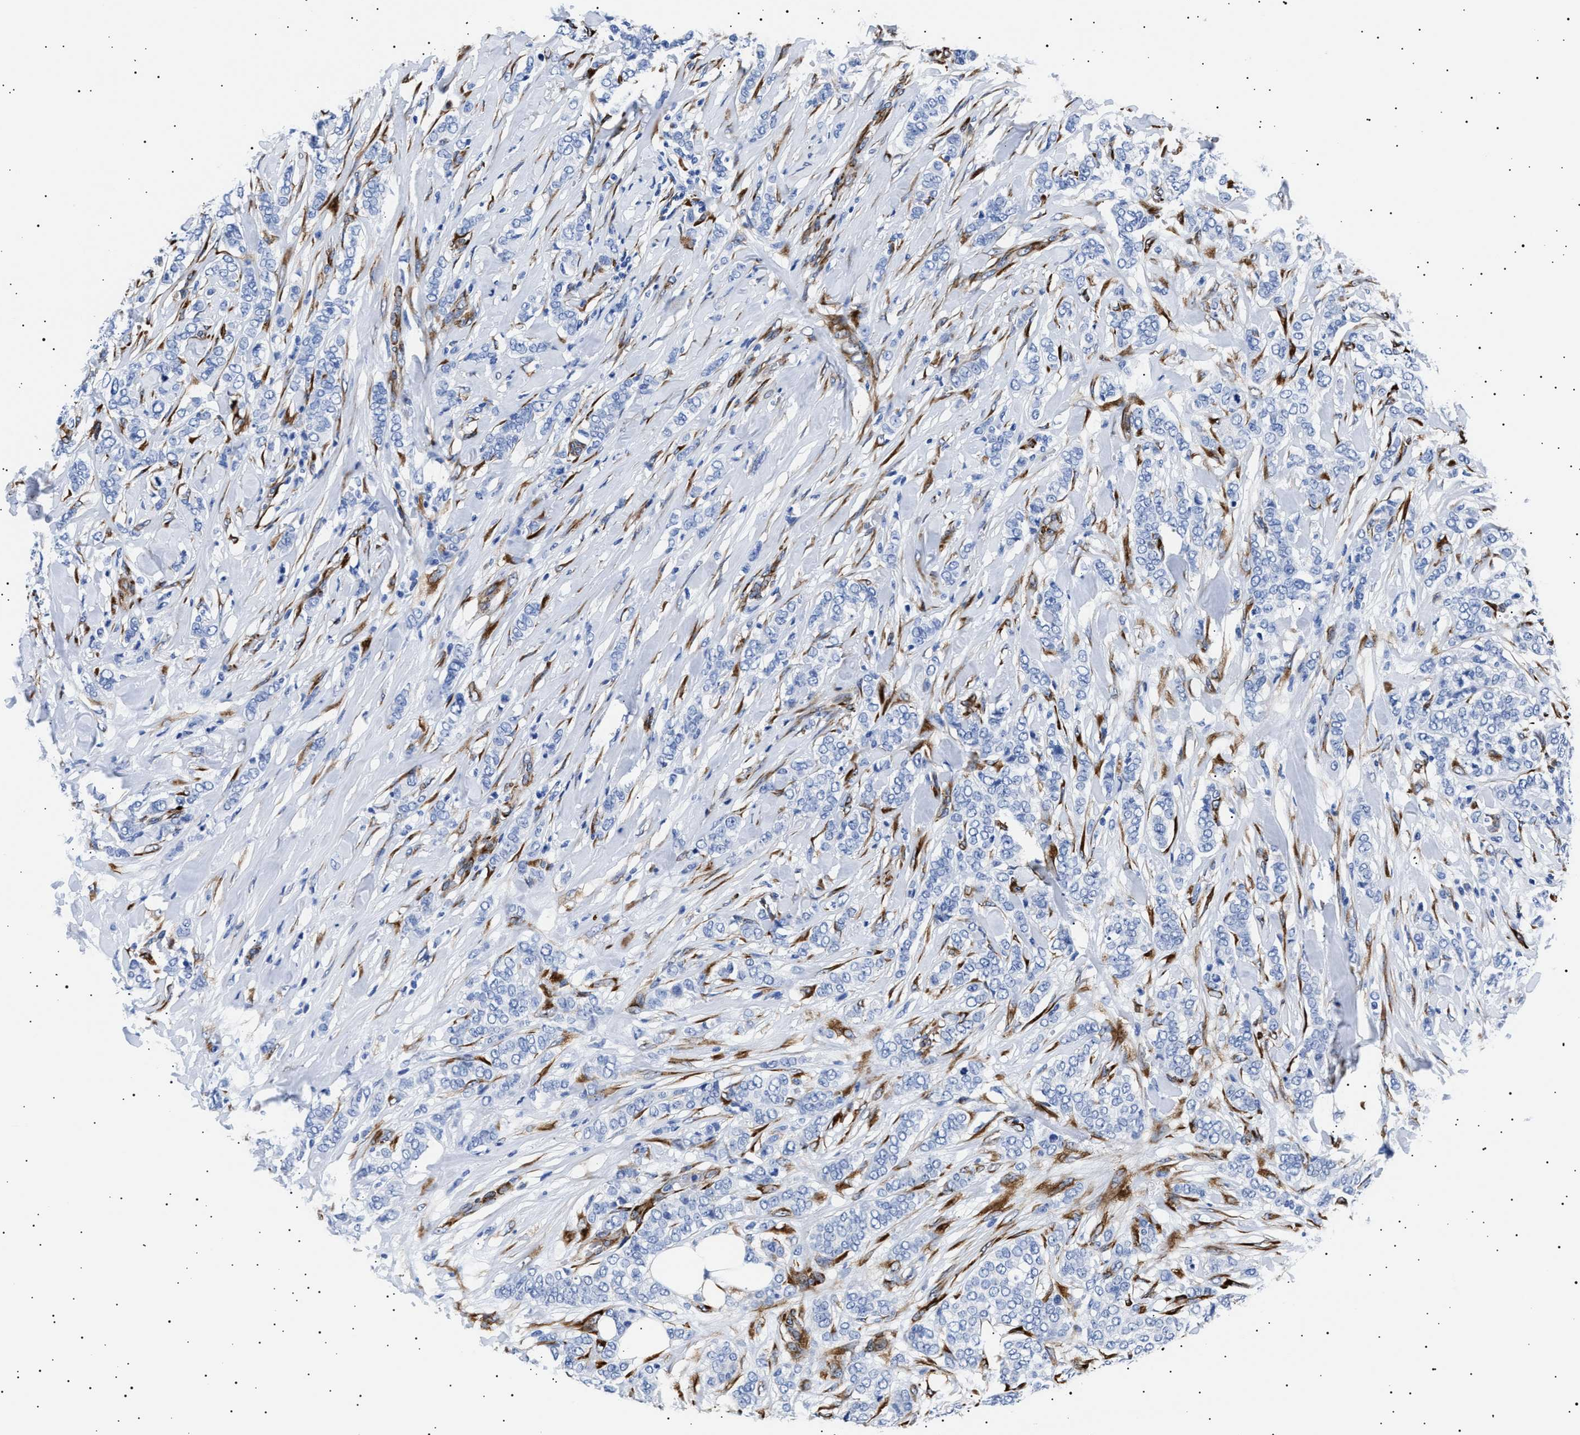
{"staining": {"intensity": "negative", "quantity": "none", "location": "none"}, "tissue": "breast cancer", "cell_type": "Tumor cells", "image_type": "cancer", "snomed": [{"axis": "morphology", "description": "Lobular carcinoma"}, {"axis": "topography", "description": "Skin"}, {"axis": "topography", "description": "Breast"}], "caption": "IHC of breast cancer (lobular carcinoma) demonstrates no positivity in tumor cells.", "gene": "HEMGN", "patient": {"sex": "female", "age": 46}}